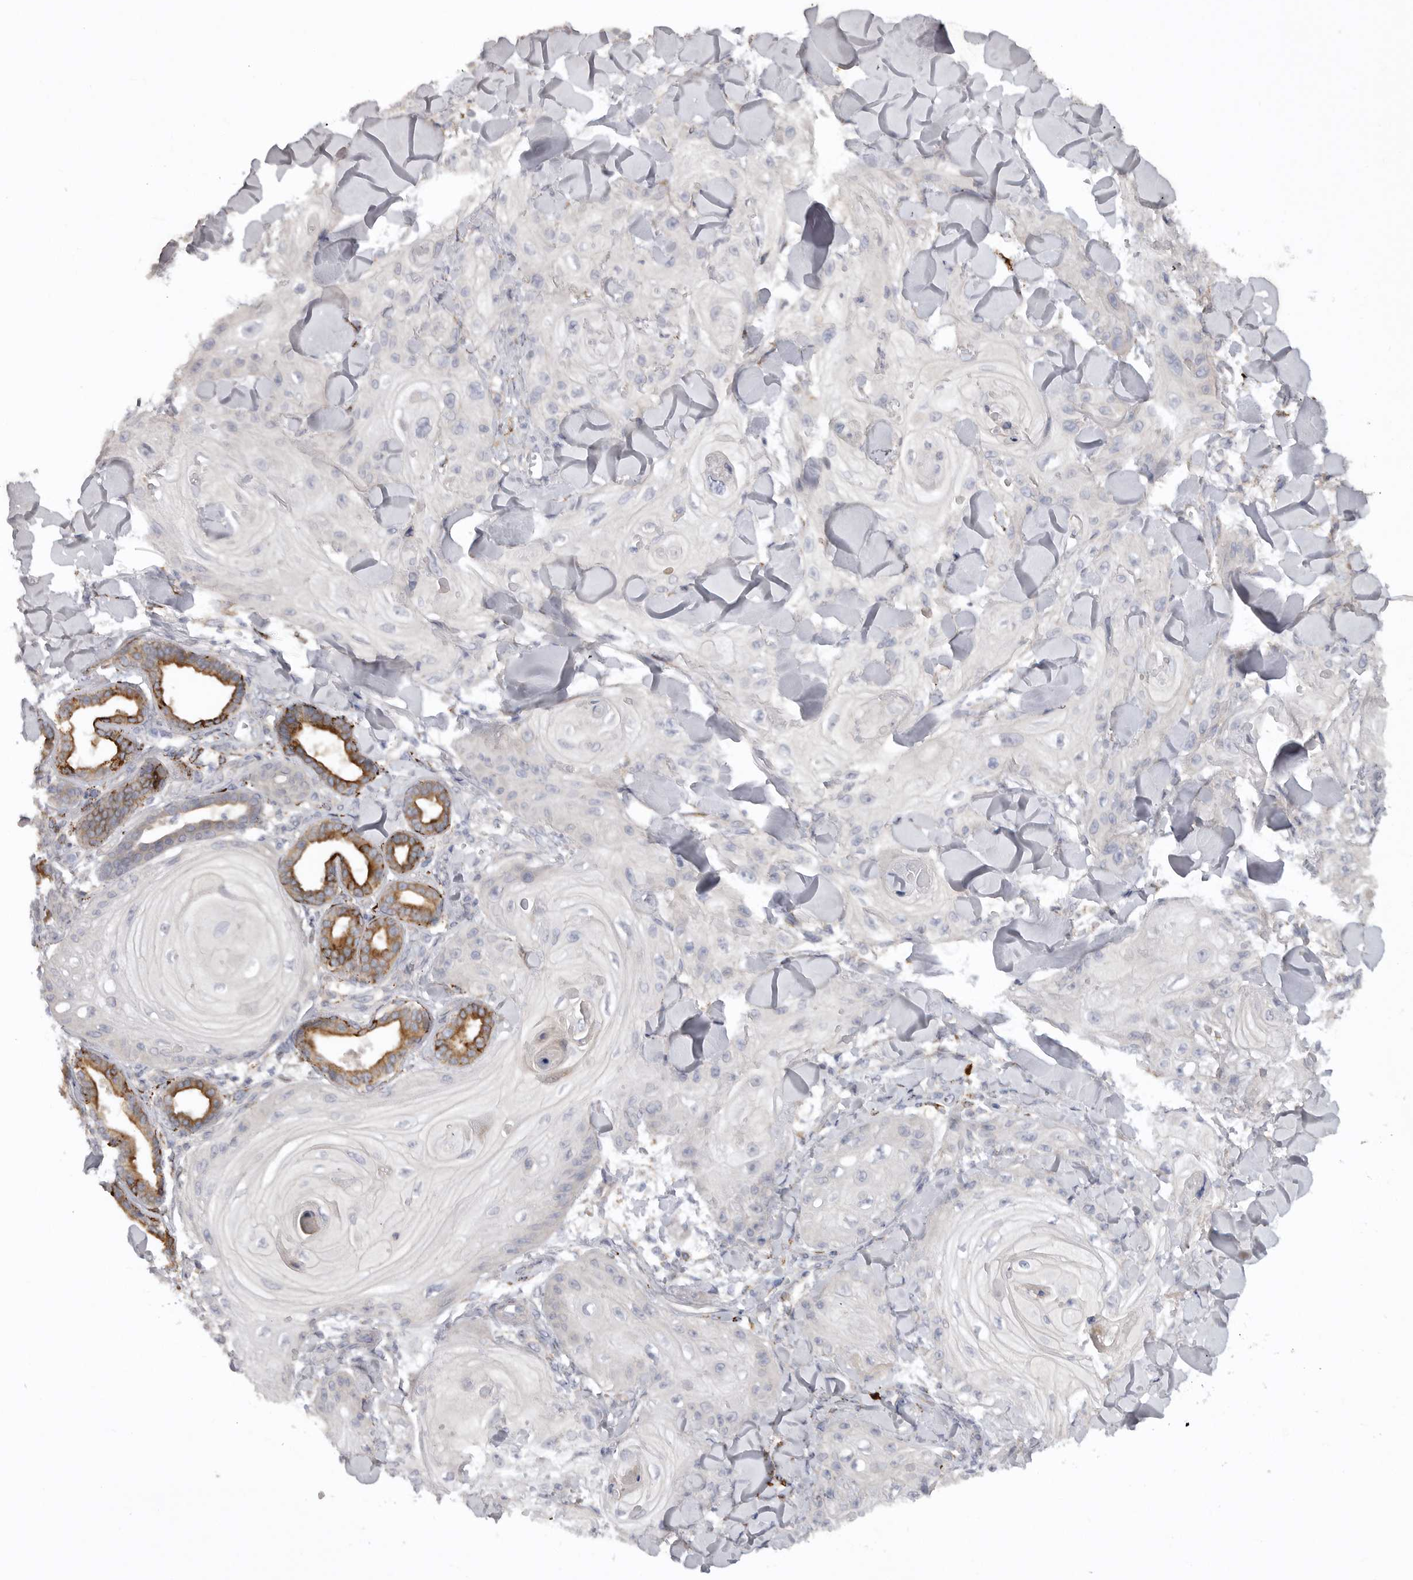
{"staining": {"intensity": "negative", "quantity": "none", "location": "none"}, "tissue": "skin cancer", "cell_type": "Tumor cells", "image_type": "cancer", "snomed": [{"axis": "morphology", "description": "Squamous cell carcinoma, NOS"}, {"axis": "topography", "description": "Skin"}], "caption": "Squamous cell carcinoma (skin) was stained to show a protein in brown. There is no significant expression in tumor cells. (DAB (3,3'-diaminobenzidine) immunohistochemistry (IHC) visualized using brightfield microscopy, high magnification).", "gene": "DHDDS", "patient": {"sex": "male", "age": 74}}